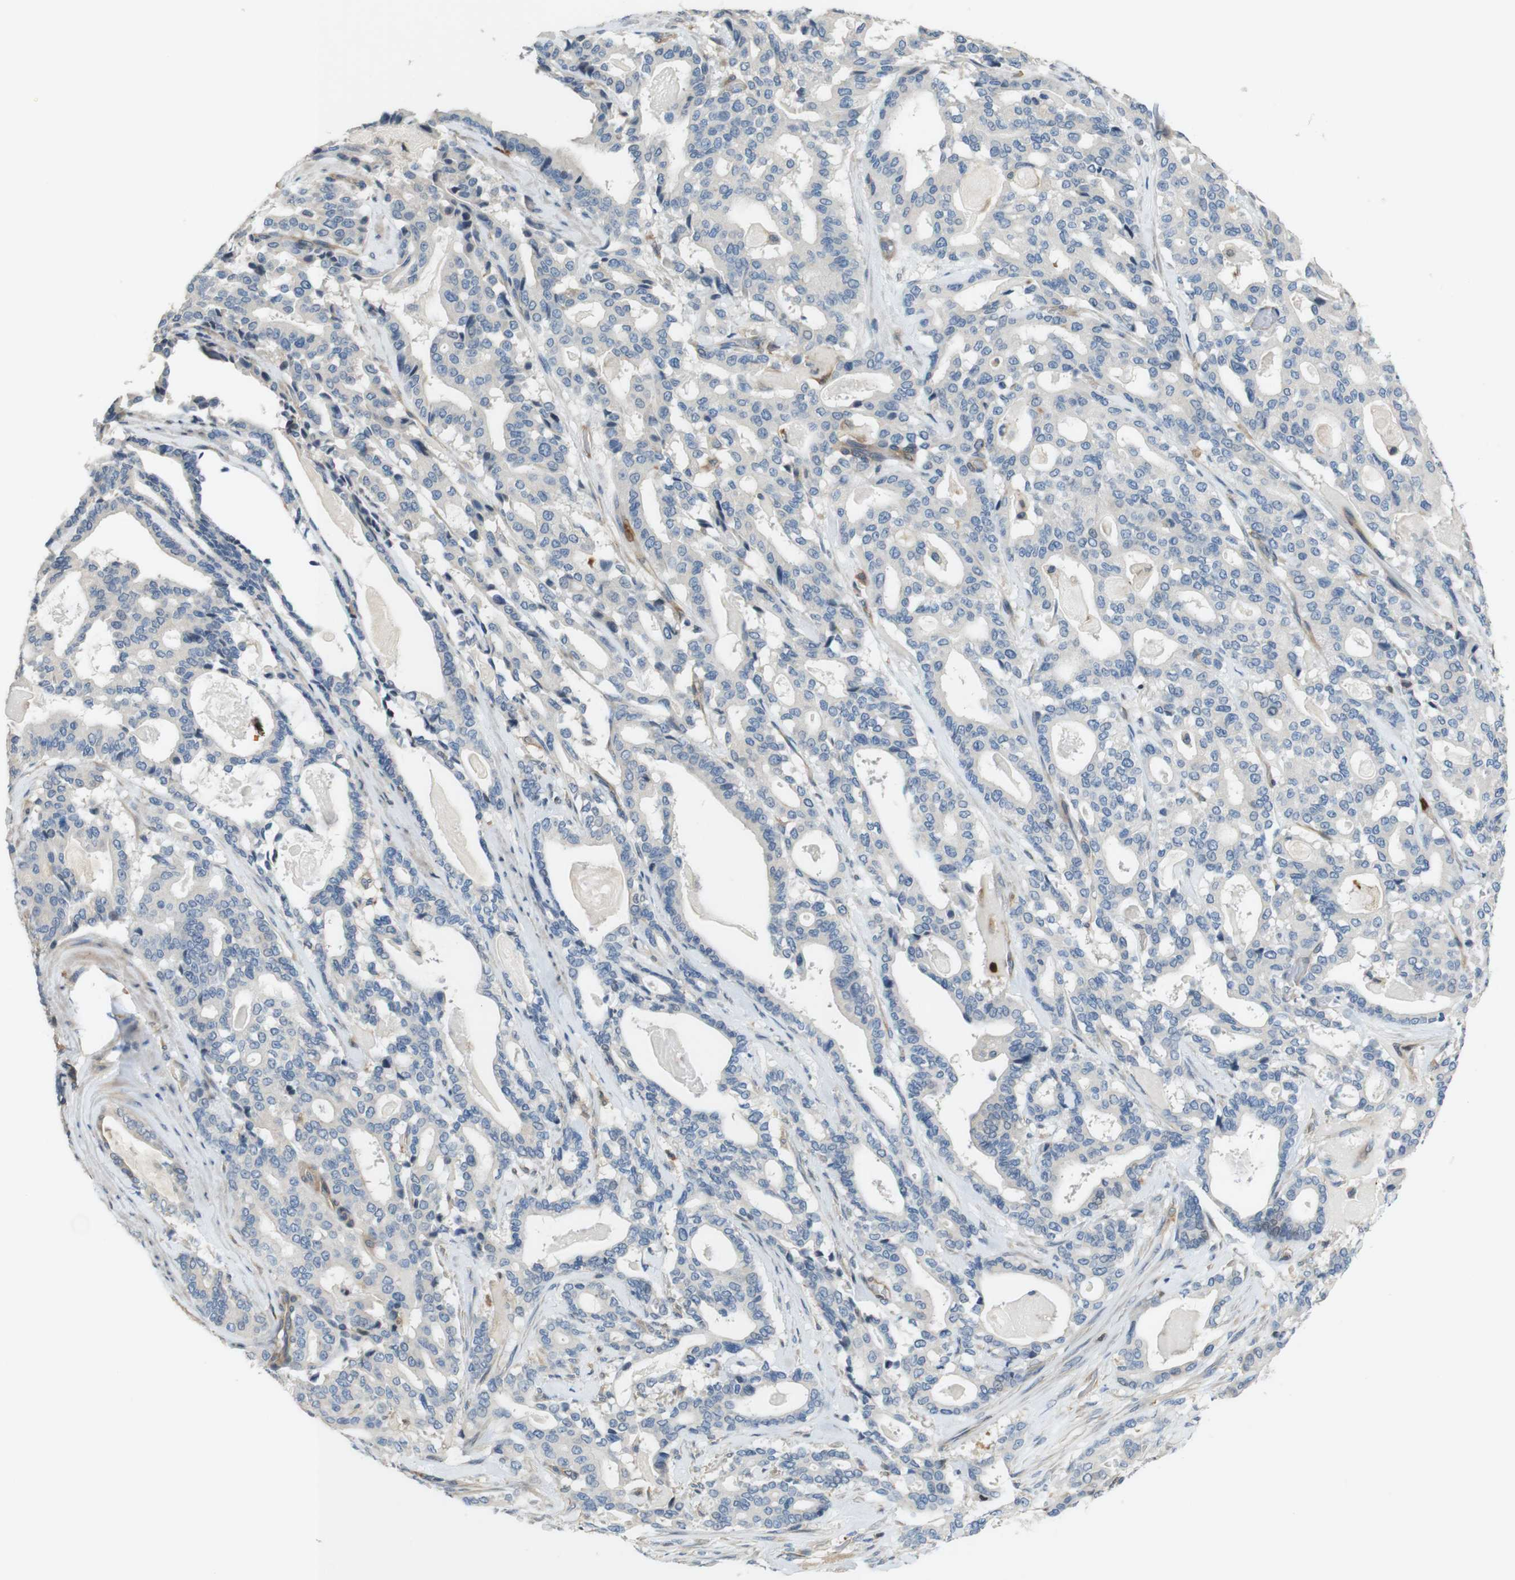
{"staining": {"intensity": "negative", "quantity": "none", "location": "none"}, "tissue": "pancreatic cancer", "cell_type": "Tumor cells", "image_type": "cancer", "snomed": [{"axis": "morphology", "description": "Adenocarcinoma, NOS"}, {"axis": "topography", "description": "Pancreas"}], "caption": "IHC photomicrograph of adenocarcinoma (pancreatic) stained for a protein (brown), which shows no expression in tumor cells. (DAB immunohistochemistry visualized using brightfield microscopy, high magnification).", "gene": "PCDH10", "patient": {"sex": "male", "age": 63}}